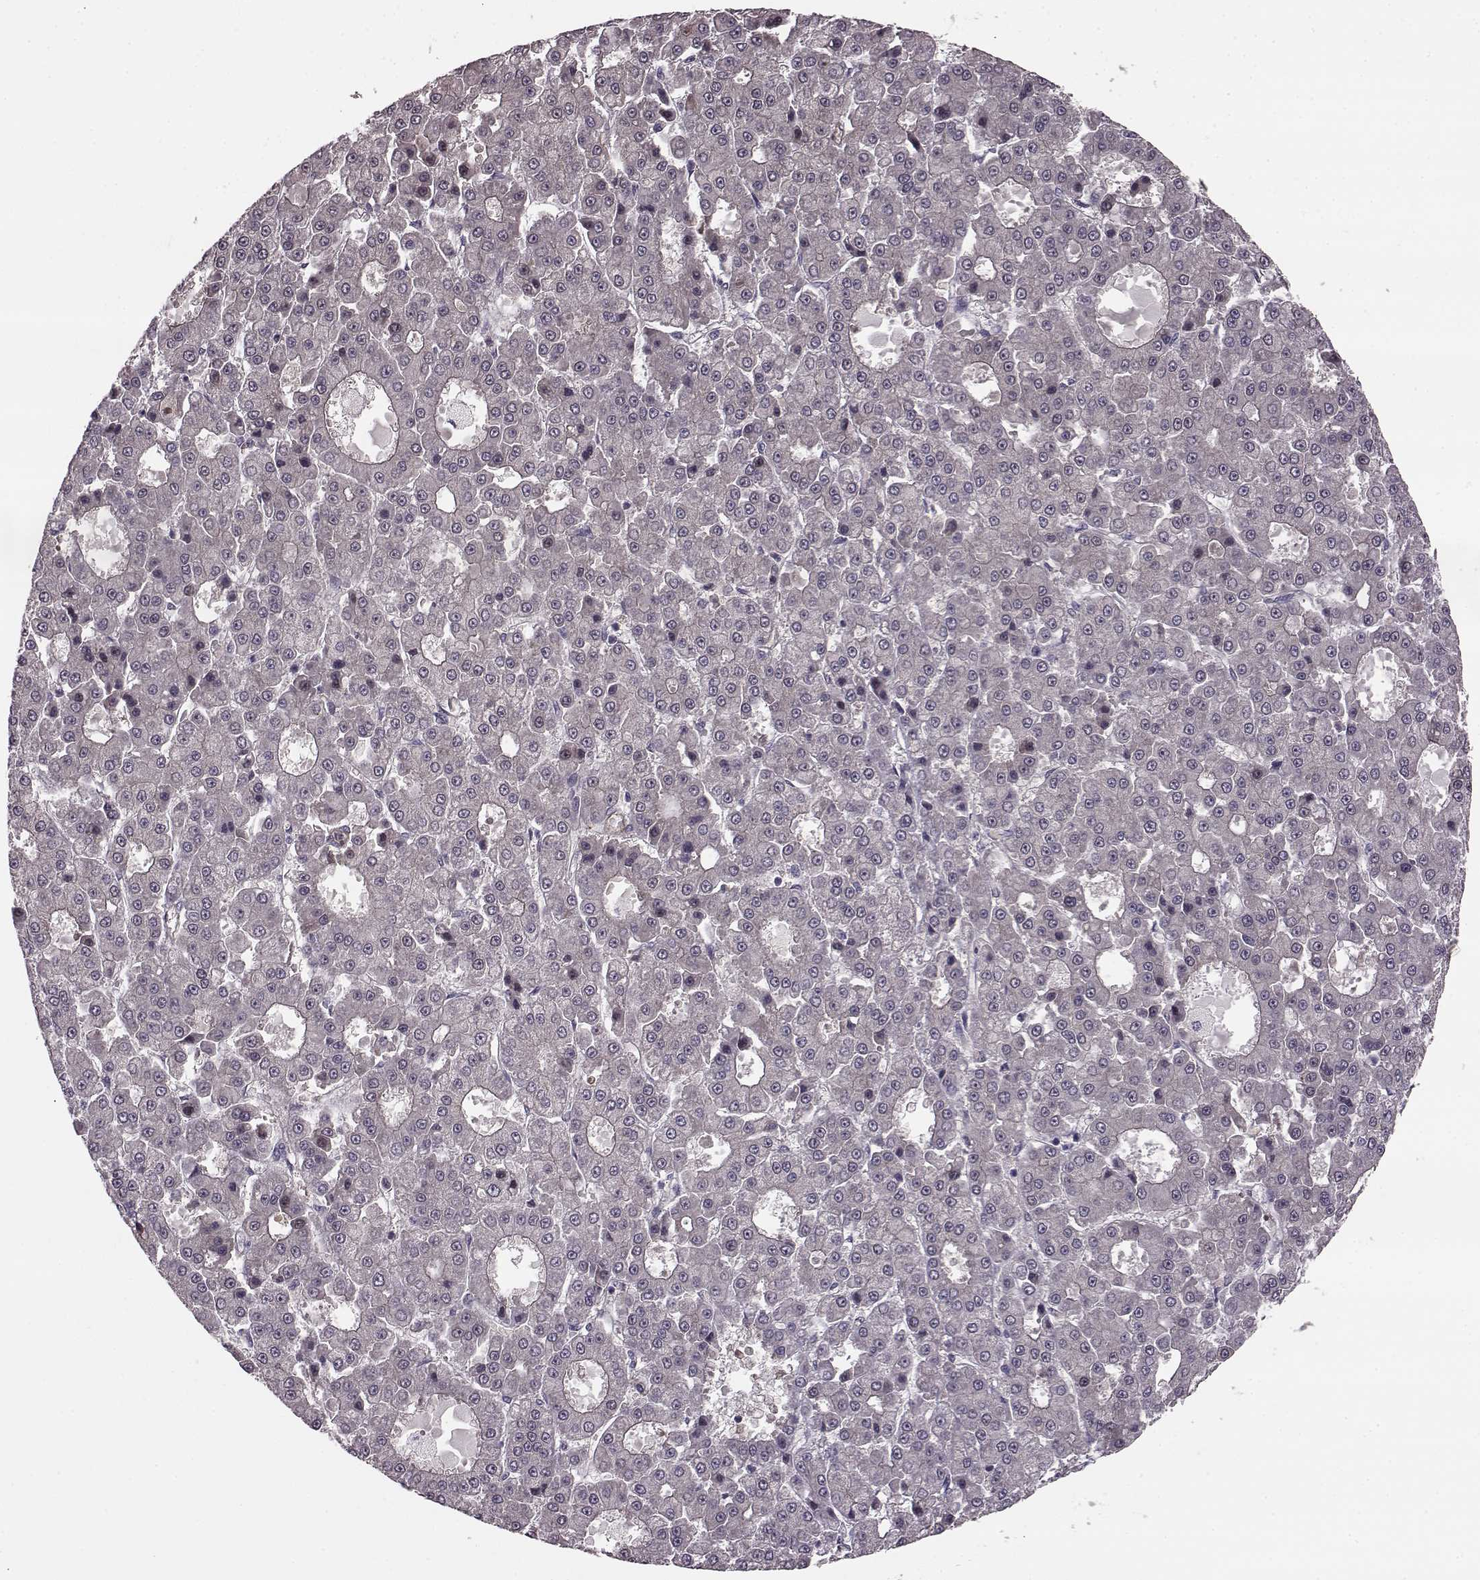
{"staining": {"intensity": "negative", "quantity": "none", "location": "none"}, "tissue": "liver cancer", "cell_type": "Tumor cells", "image_type": "cancer", "snomed": [{"axis": "morphology", "description": "Carcinoma, Hepatocellular, NOS"}, {"axis": "topography", "description": "Liver"}], "caption": "Tumor cells are negative for brown protein staining in liver cancer.", "gene": "SYNPO", "patient": {"sex": "male", "age": 70}}